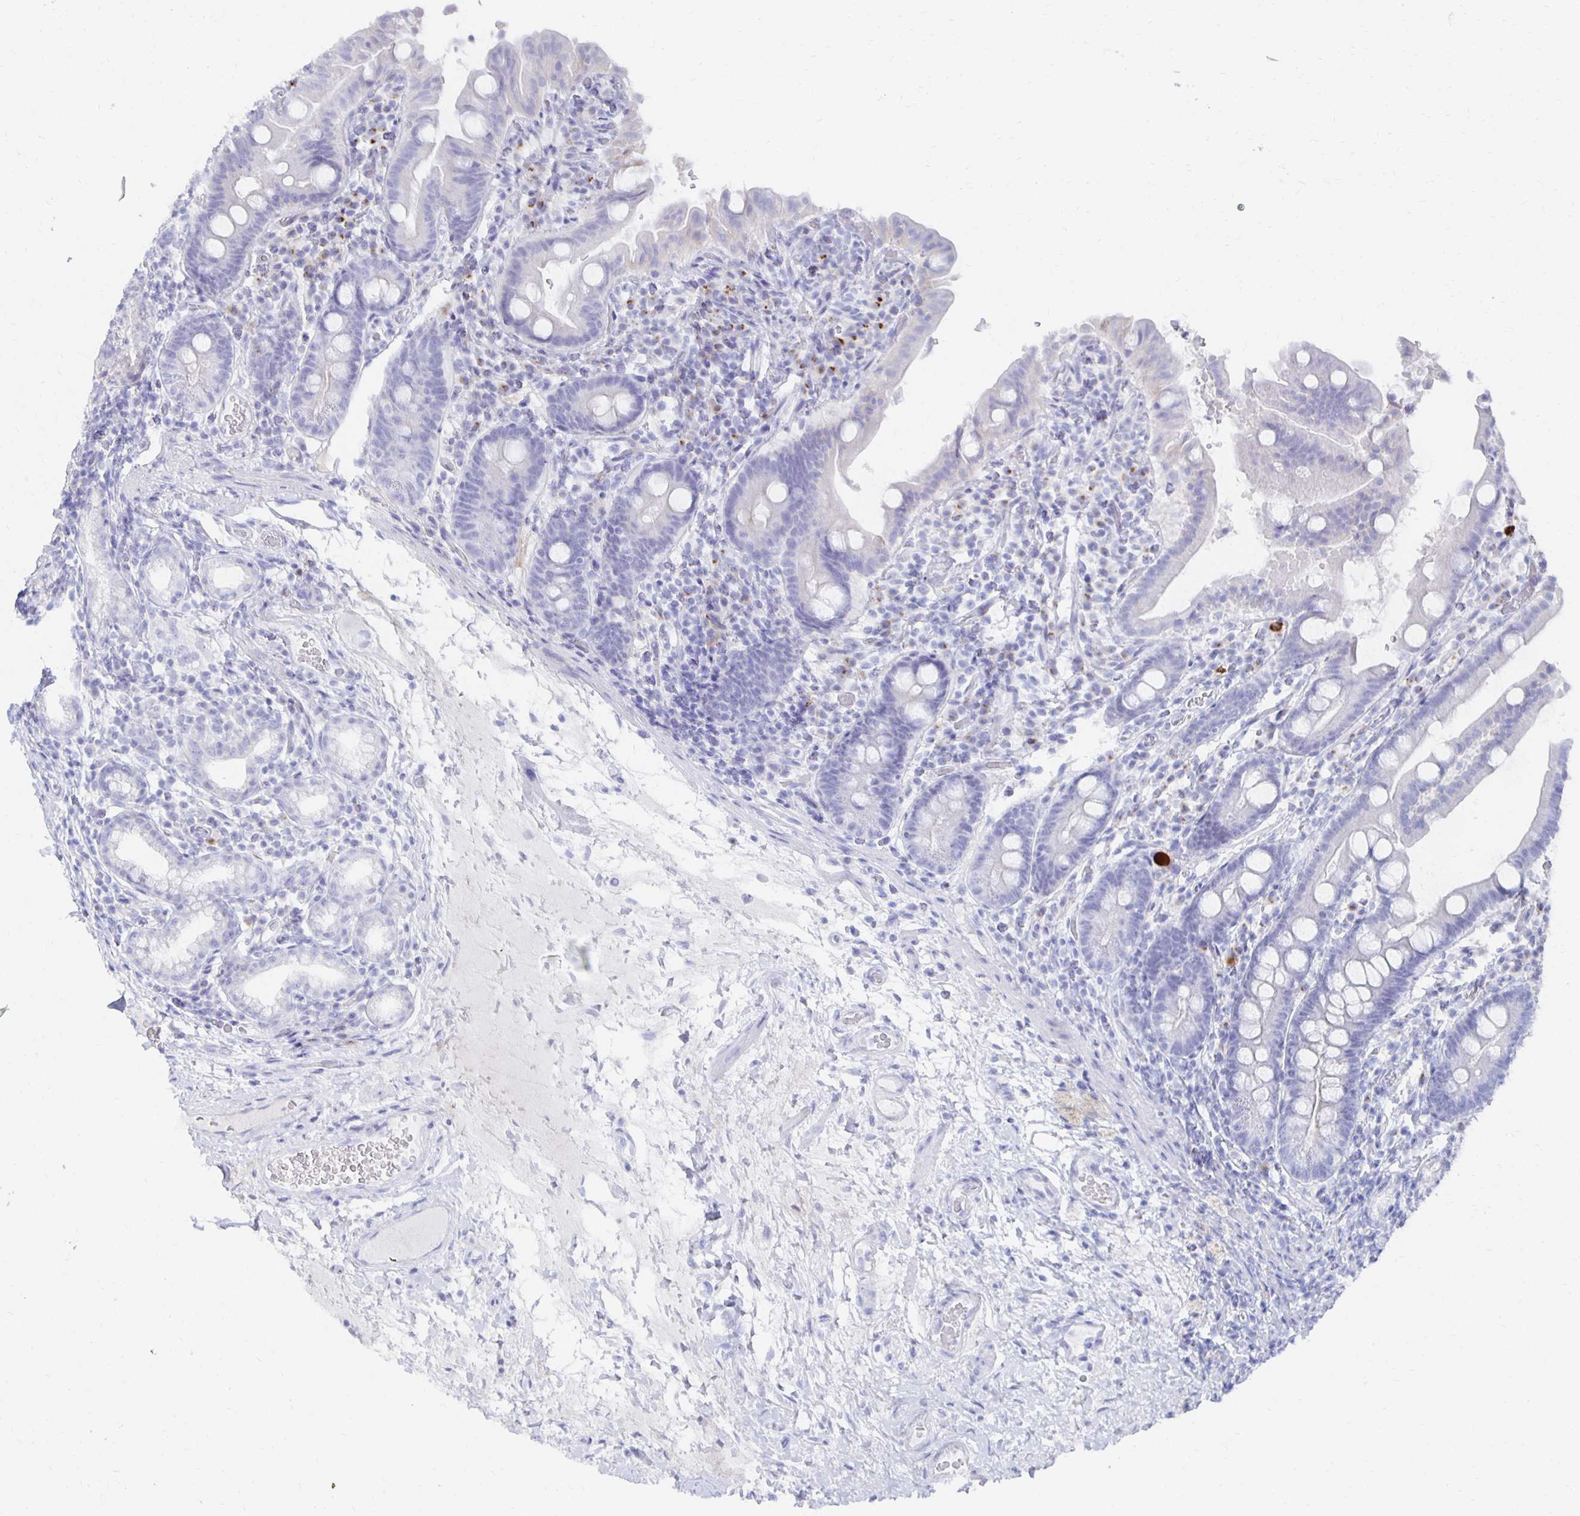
{"staining": {"intensity": "negative", "quantity": "none", "location": "none"}, "tissue": "small intestine", "cell_type": "Glandular cells", "image_type": "normal", "snomed": [{"axis": "morphology", "description": "Normal tissue, NOS"}, {"axis": "topography", "description": "Small intestine"}], "caption": "Immunohistochemical staining of normal human small intestine displays no significant staining in glandular cells.", "gene": "PRDM7", "patient": {"sex": "male", "age": 26}}